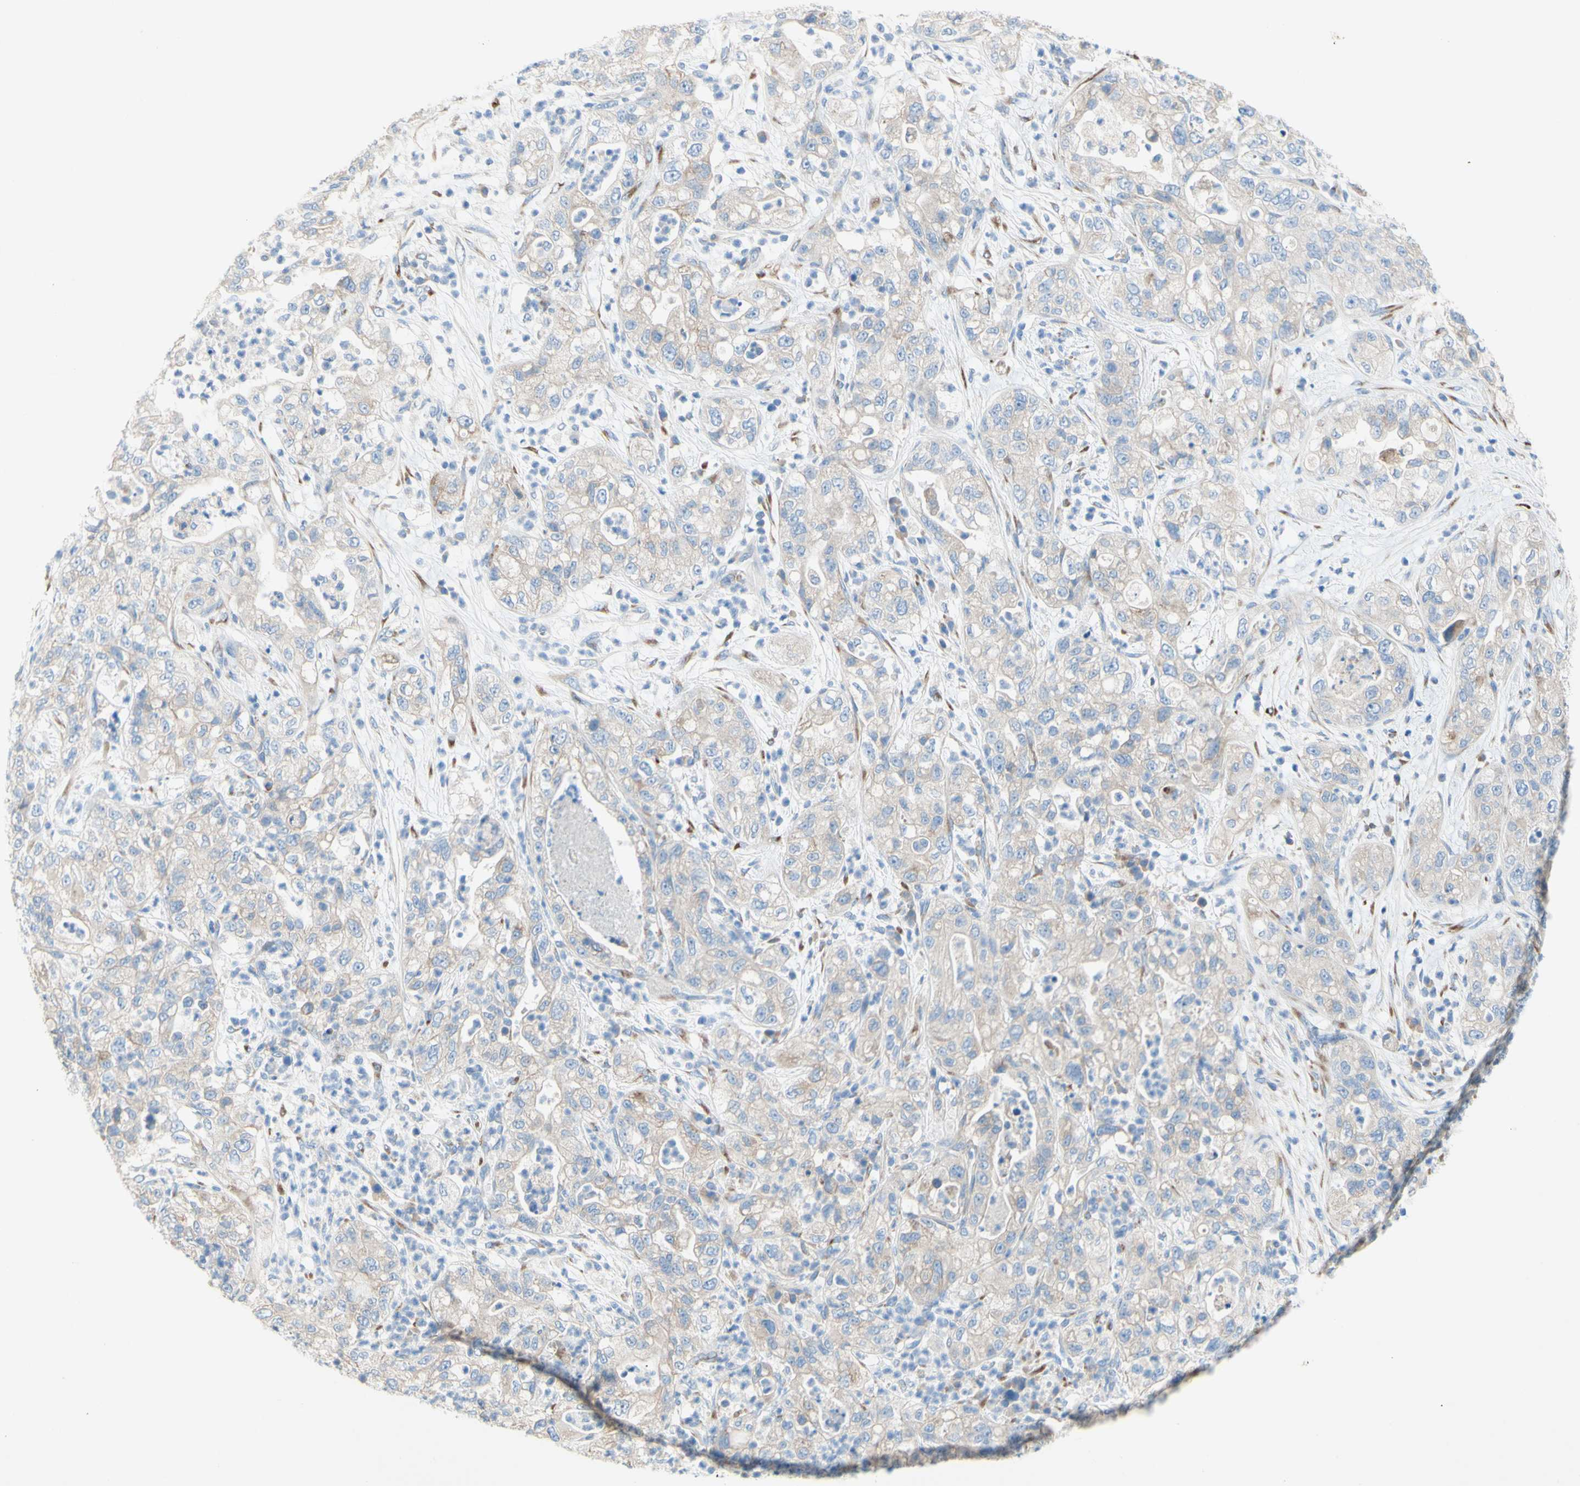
{"staining": {"intensity": "negative", "quantity": "none", "location": "none"}, "tissue": "pancreatic cancer", "cell_type": "Tumor cells", "image_type": "cancer", "snomed": [{"axis": "morphology", "description": "Adenocarcinoma, NOS"}, {"axis": "topography", "description": "Pancreas"}], "caption": "Immunohistochemistry (IHC) image of human pancreatic cancer stained for a protein (brown), which reveals no staining in tumor cells.", "gene": "TMIGD2", "patient": {"sex": "female", "age": 78}}